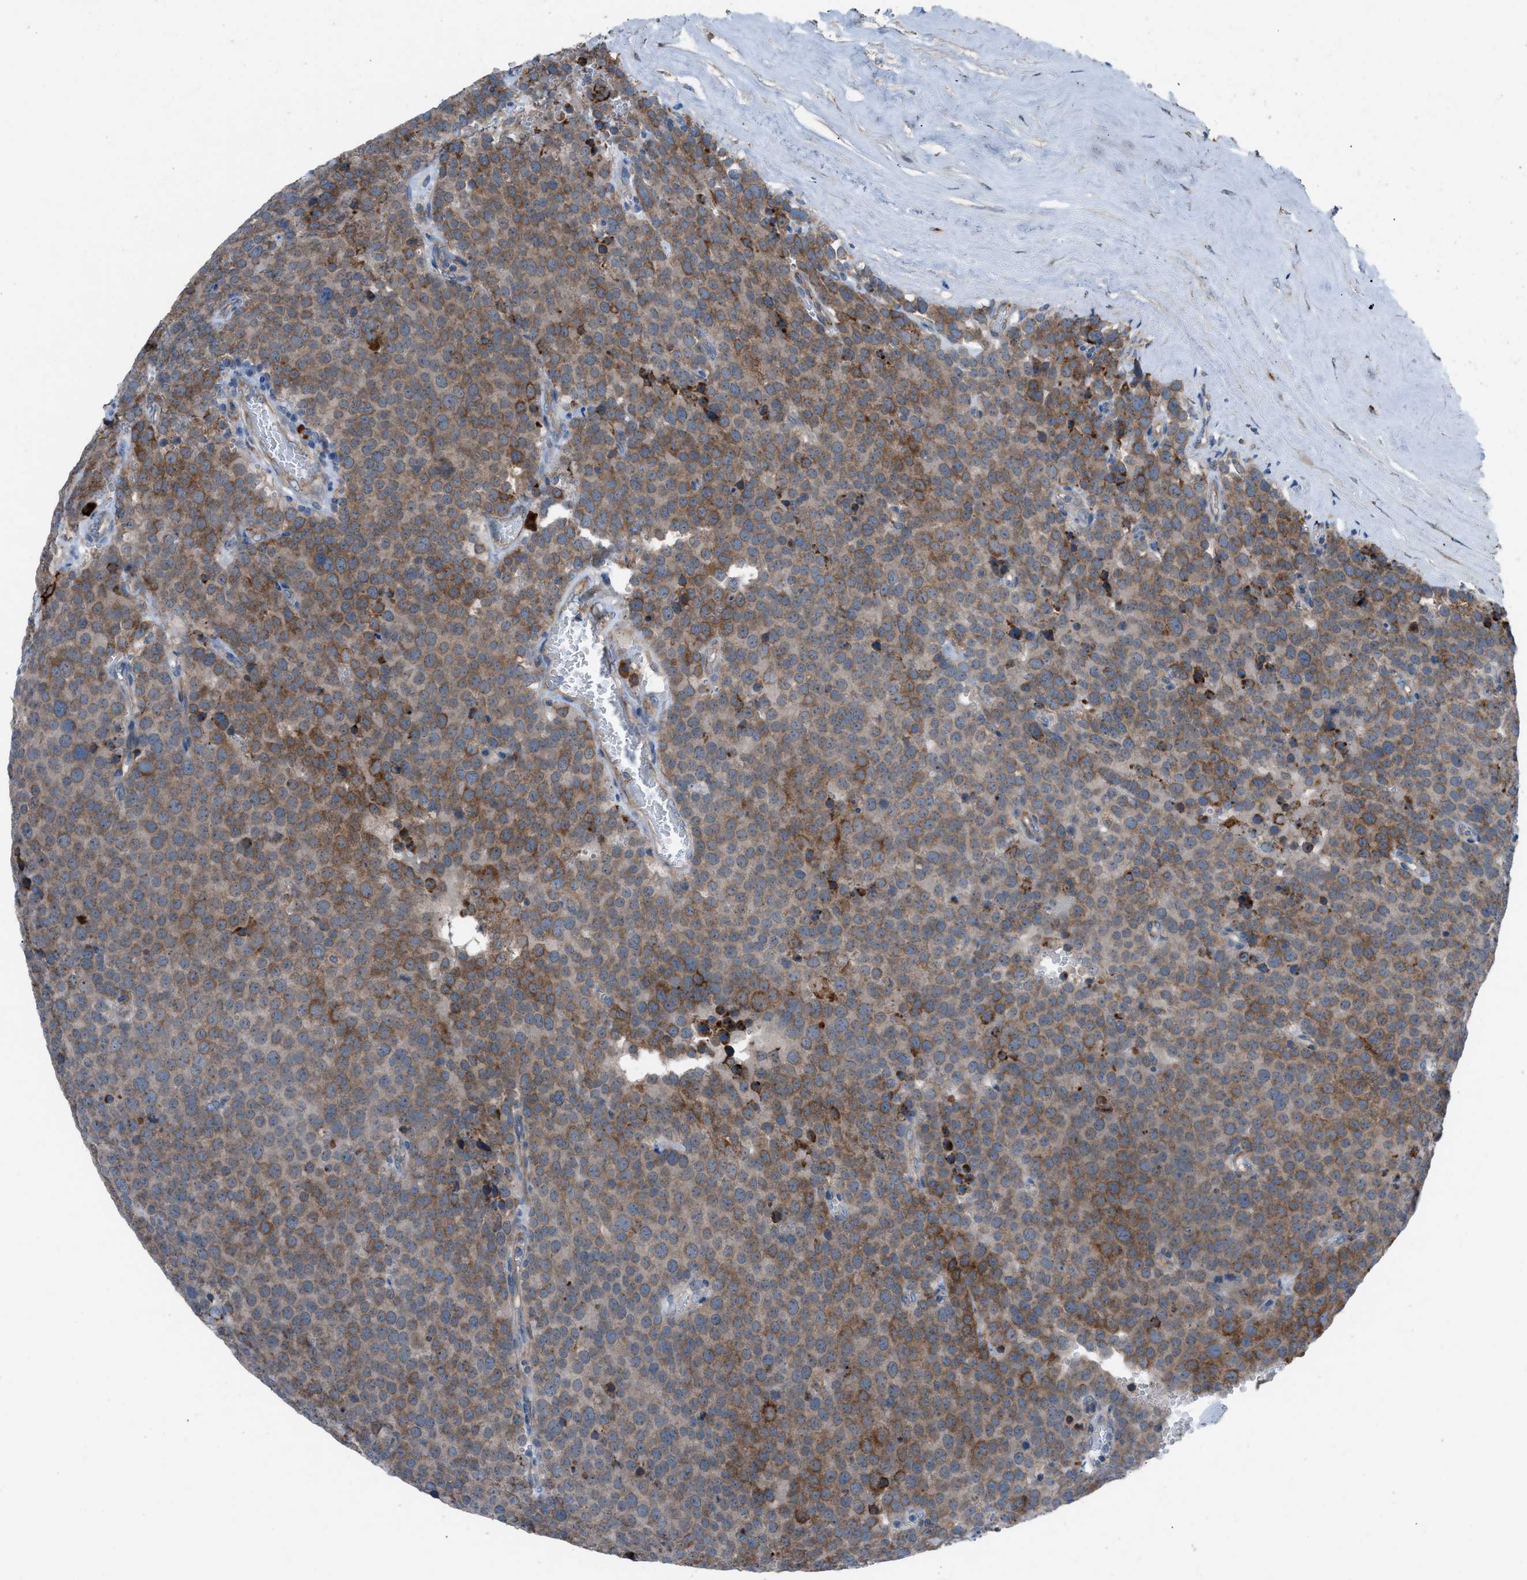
{"staining": {"intensity": "moderate", "quantity": ">75%", "location": "cytoplasmic/membranous"}, "tissue": "testis cancer", "cell_type": "Tumor cells", "image_type": "cancer", "snomed": [{"axis": "morphology", "description": "Normal tissue, NOS"}, {"axis": "morphology", "description": "Seminoma, NOS"}, {"axis": "topography", "description": "Testis"}], "caption": "Testis seminoma tissue displays moderate cytoplasmic/membranous expression in approximately >75% of tumor cells, visualized by immunohistochemistry. (DAB = brown stain, brightfield microscopy at high magnification).", "gene": "HEG1", "patient": {"sex": "male", "age": 71}}